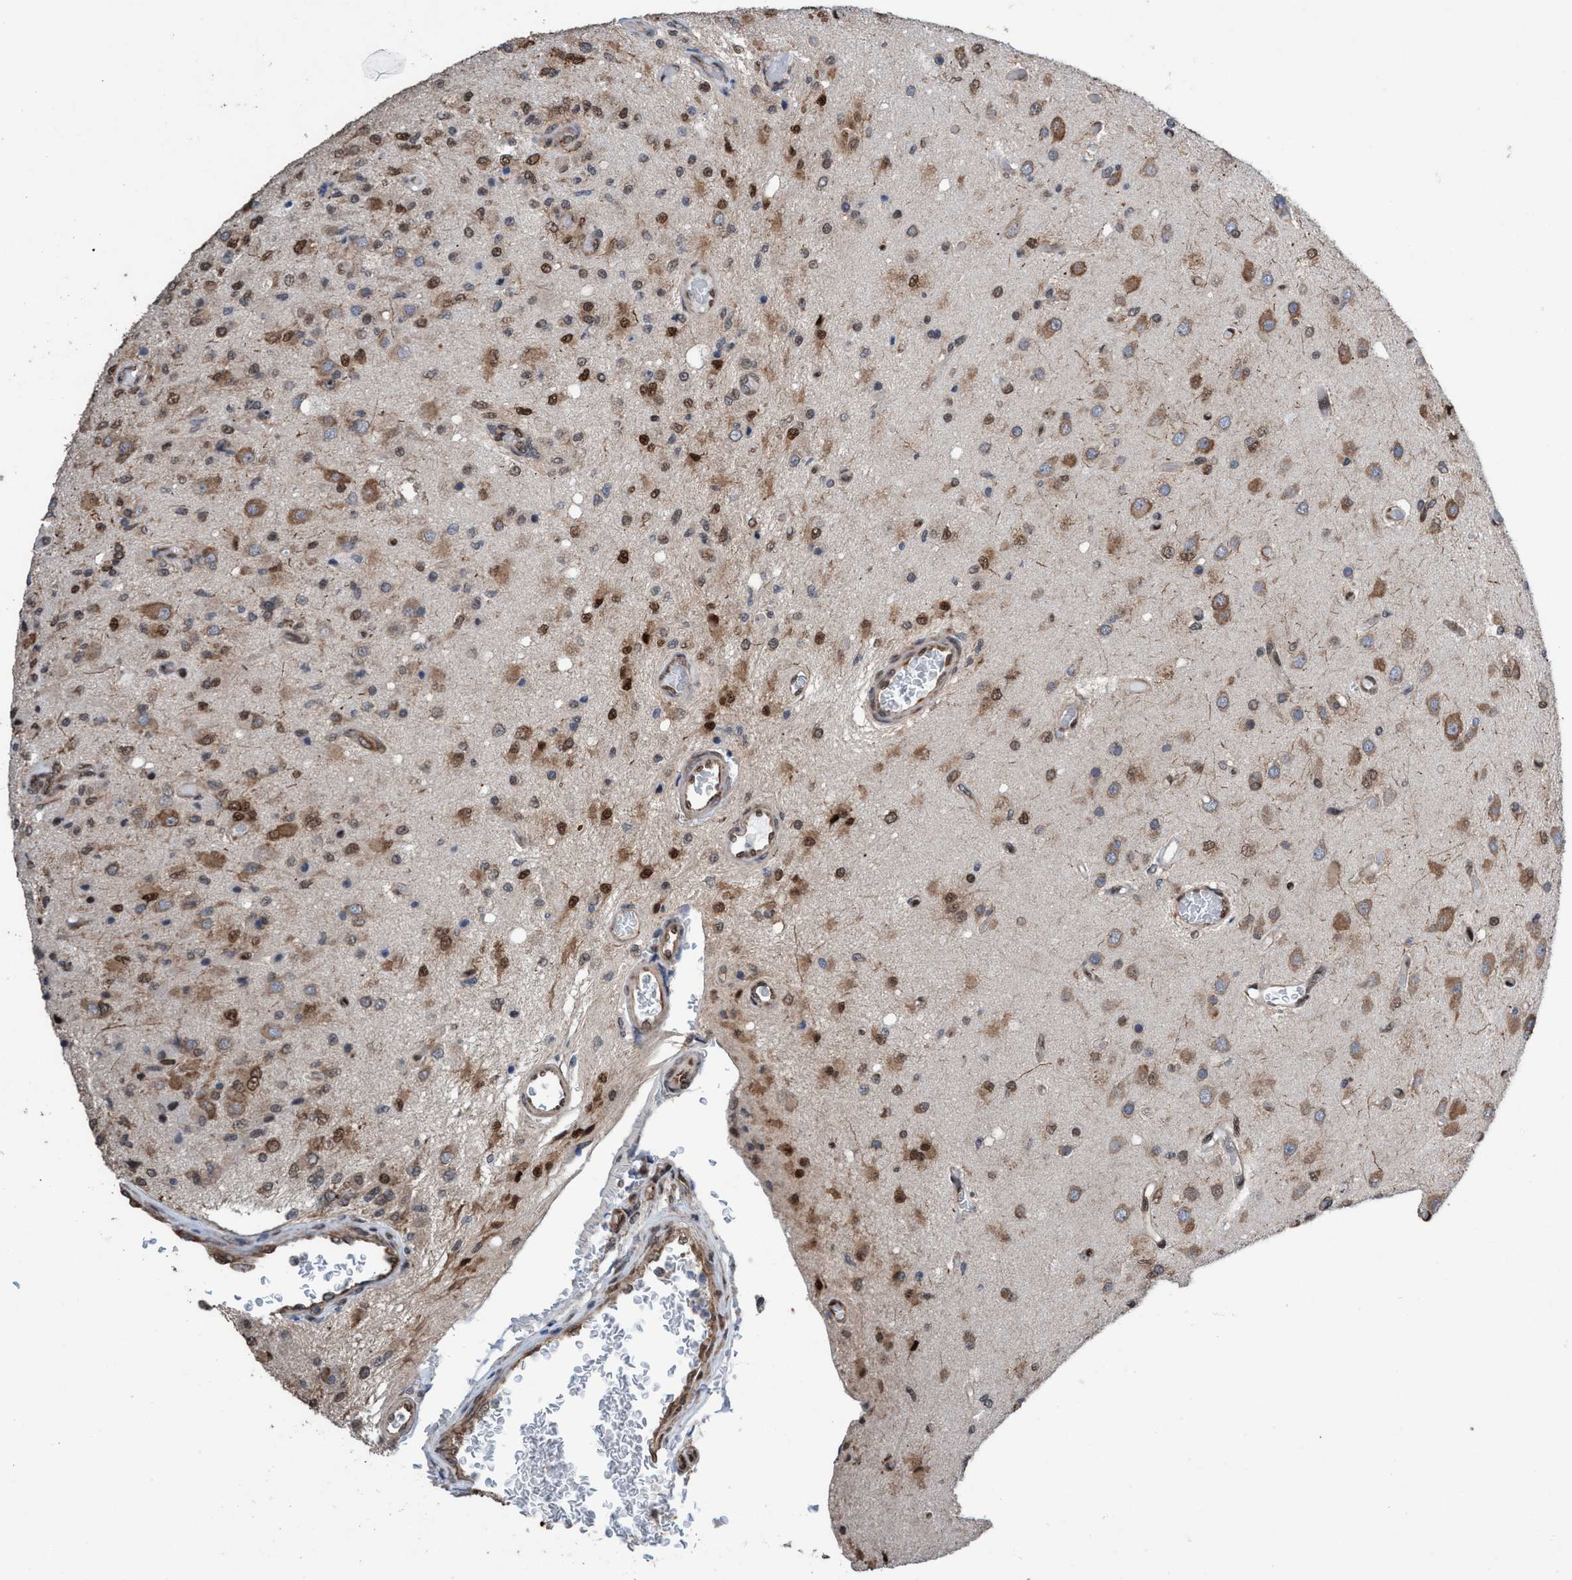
{"staining": {"intensity": "moderate", "quantity": ">75%", "location": "cytoplasmic/membranous,nuclear"}, "tissue": "glioma", "cell_type": "Tumor cells", "image_type": "cancer", "snomed": [{"axis": "morphology", "description": "Normal tissue, NOS"}, {"axis": "morphology", "description": "Glioma, malignant, High grade"}, {"axis": "topography", "description": "Cerebral cortex"}], "caption": "Human malignant high-grade glioma stained for a protein (brown) displays moderate cytoplasmic/membranous and nuclear positive expression in about >75% of tumor cells.", "gene": "METAP2", "patient": {"sex": "male", "age": 77}}